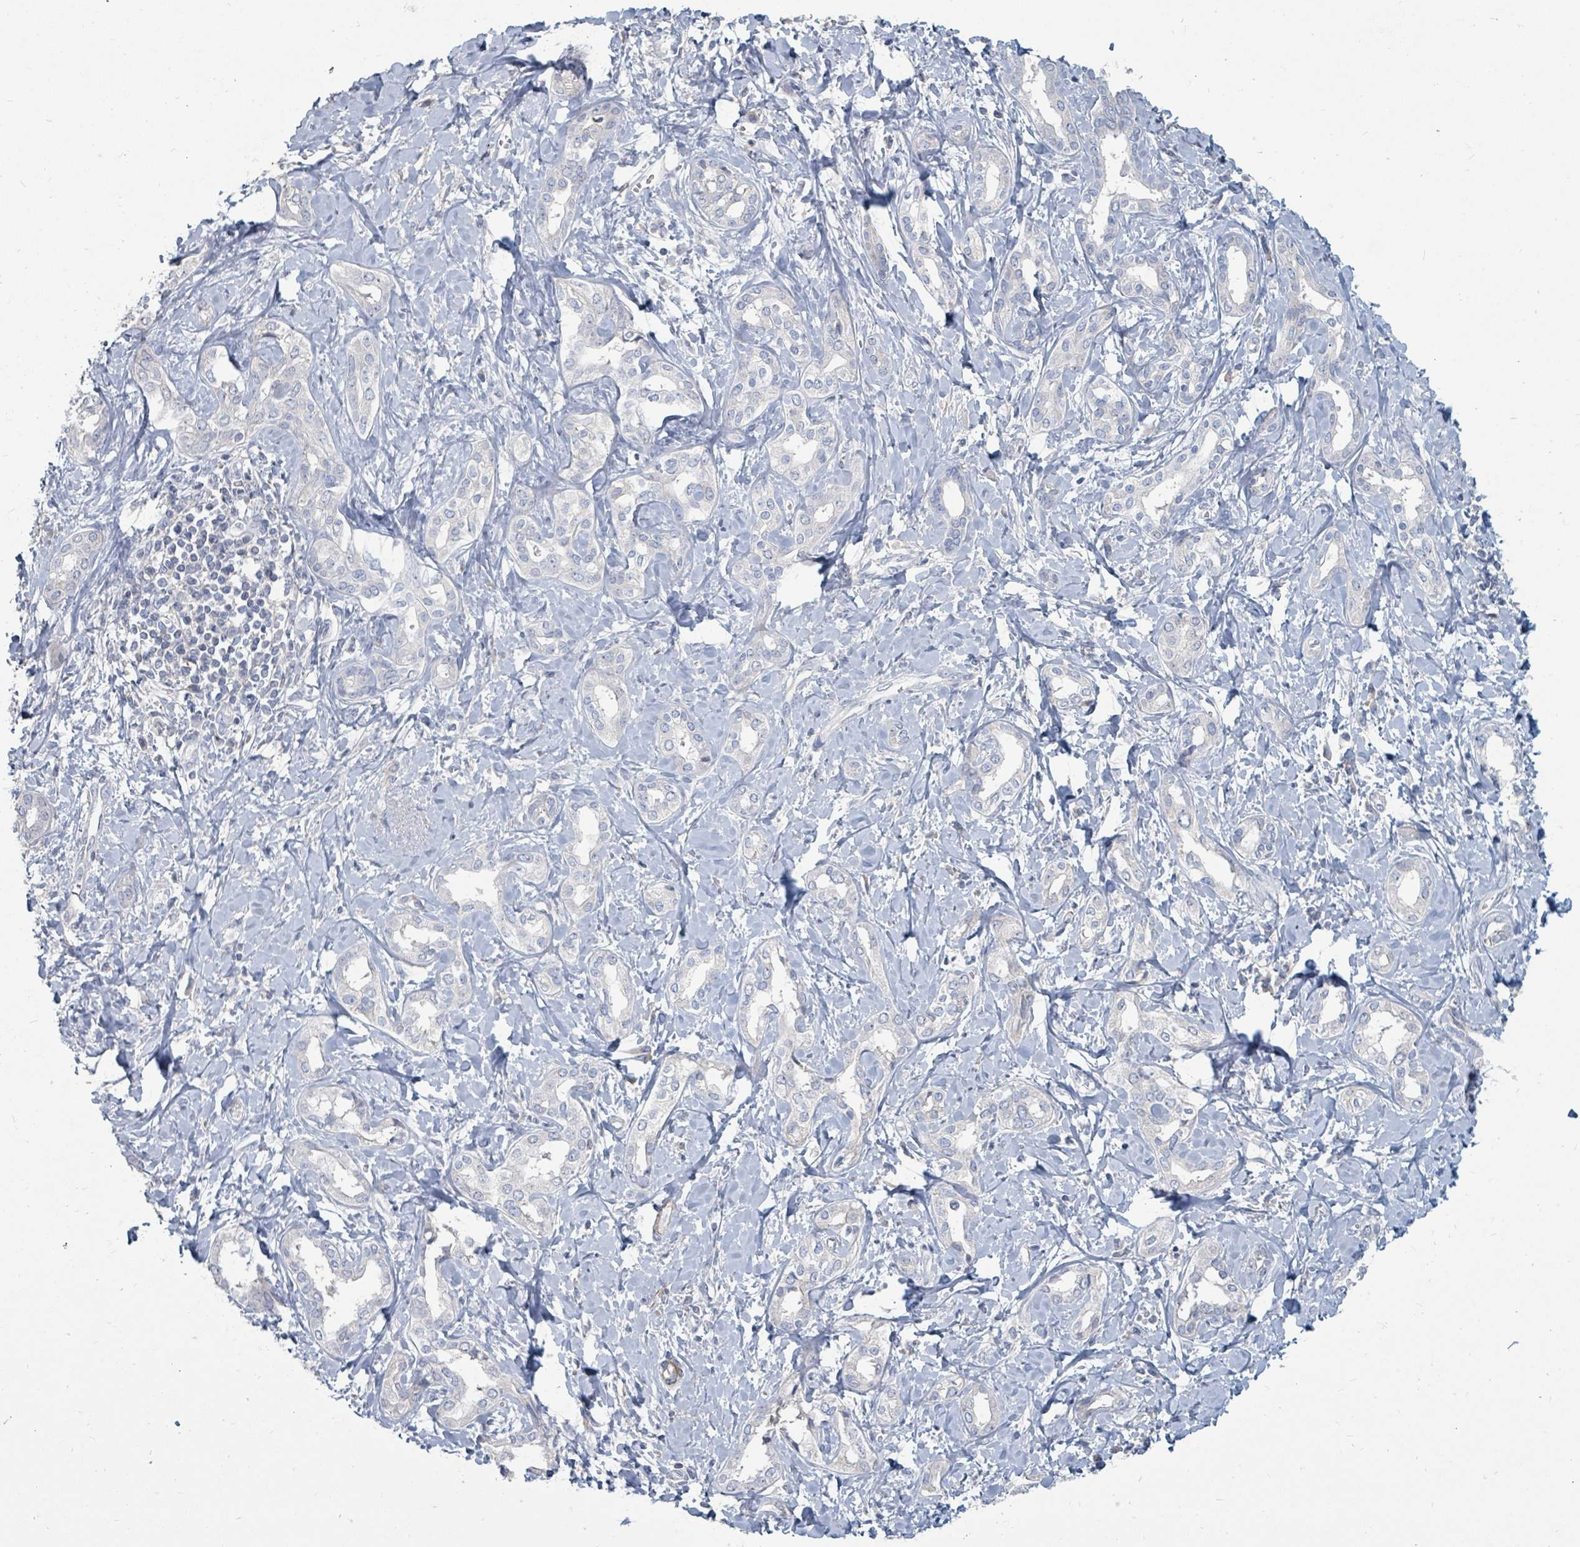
{"staining": {"intensity": "negative", "quantity": "none", "location": "none"}, "tissue": "liver cancer", "cell_type": "Tumor cells", "image_type": "cancer", "snomed": [{"axis": "morphology", "description": "Cholangiocarcinoma"}, {"axis": "topography", "description": "Liver"}], "caption": "Image shows no significant protein staining in tumor cells of cholangiocarcinoma (liver).", "gene": "ARGFX", "patient": {"sex": "female", "age": 77}}